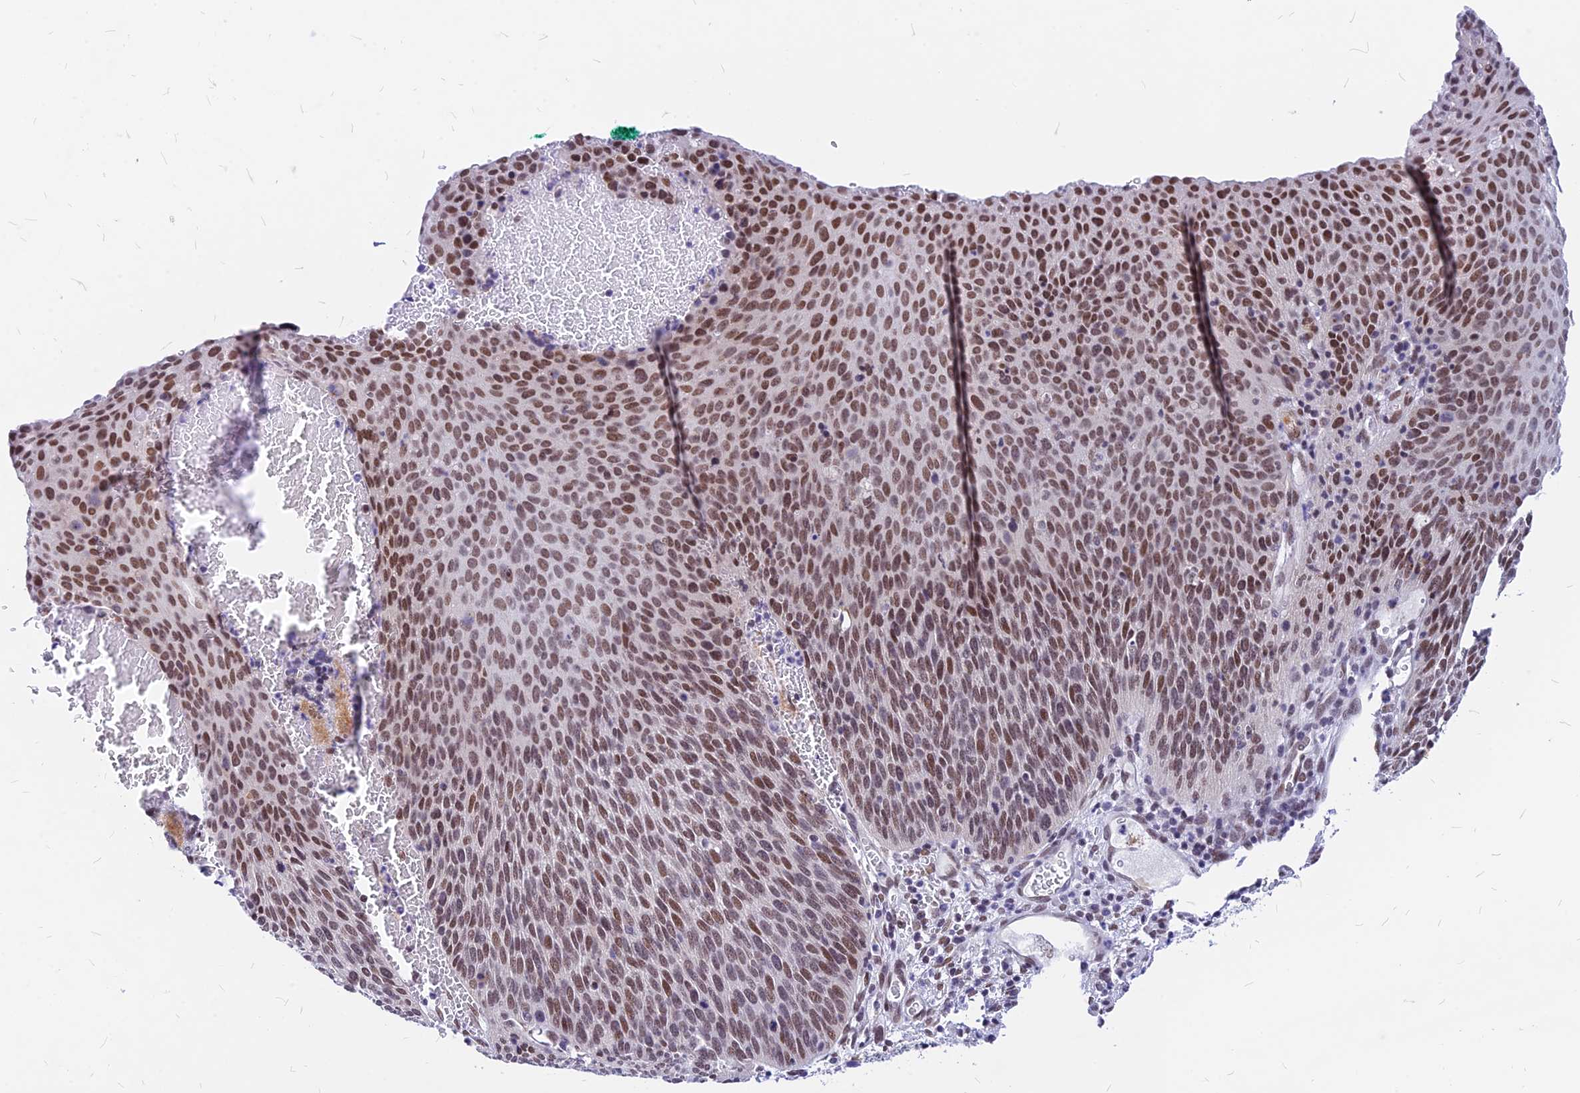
{"staining": {"intensity": "moderate", "quantity": ">75%", "location": "nuclear"}, "tissue": "cervical cancer", "cell_type": "Tumor cells", "image_type": "cancer", "snomed": [{"axis": "morphology", "description": "Squamous cell carcinoma, NOS"}, {"axis": "topography", "description": "Cervix"}], "caption": "There is medium levels of moderate nuclear staining in tumor cells of cervical cancer (squamous cell carcinoma), as demonstrated by immunohistochemical staining (brown color).", "gene": "KCTD13", "patient": {"sex": "female", "age": 55}}